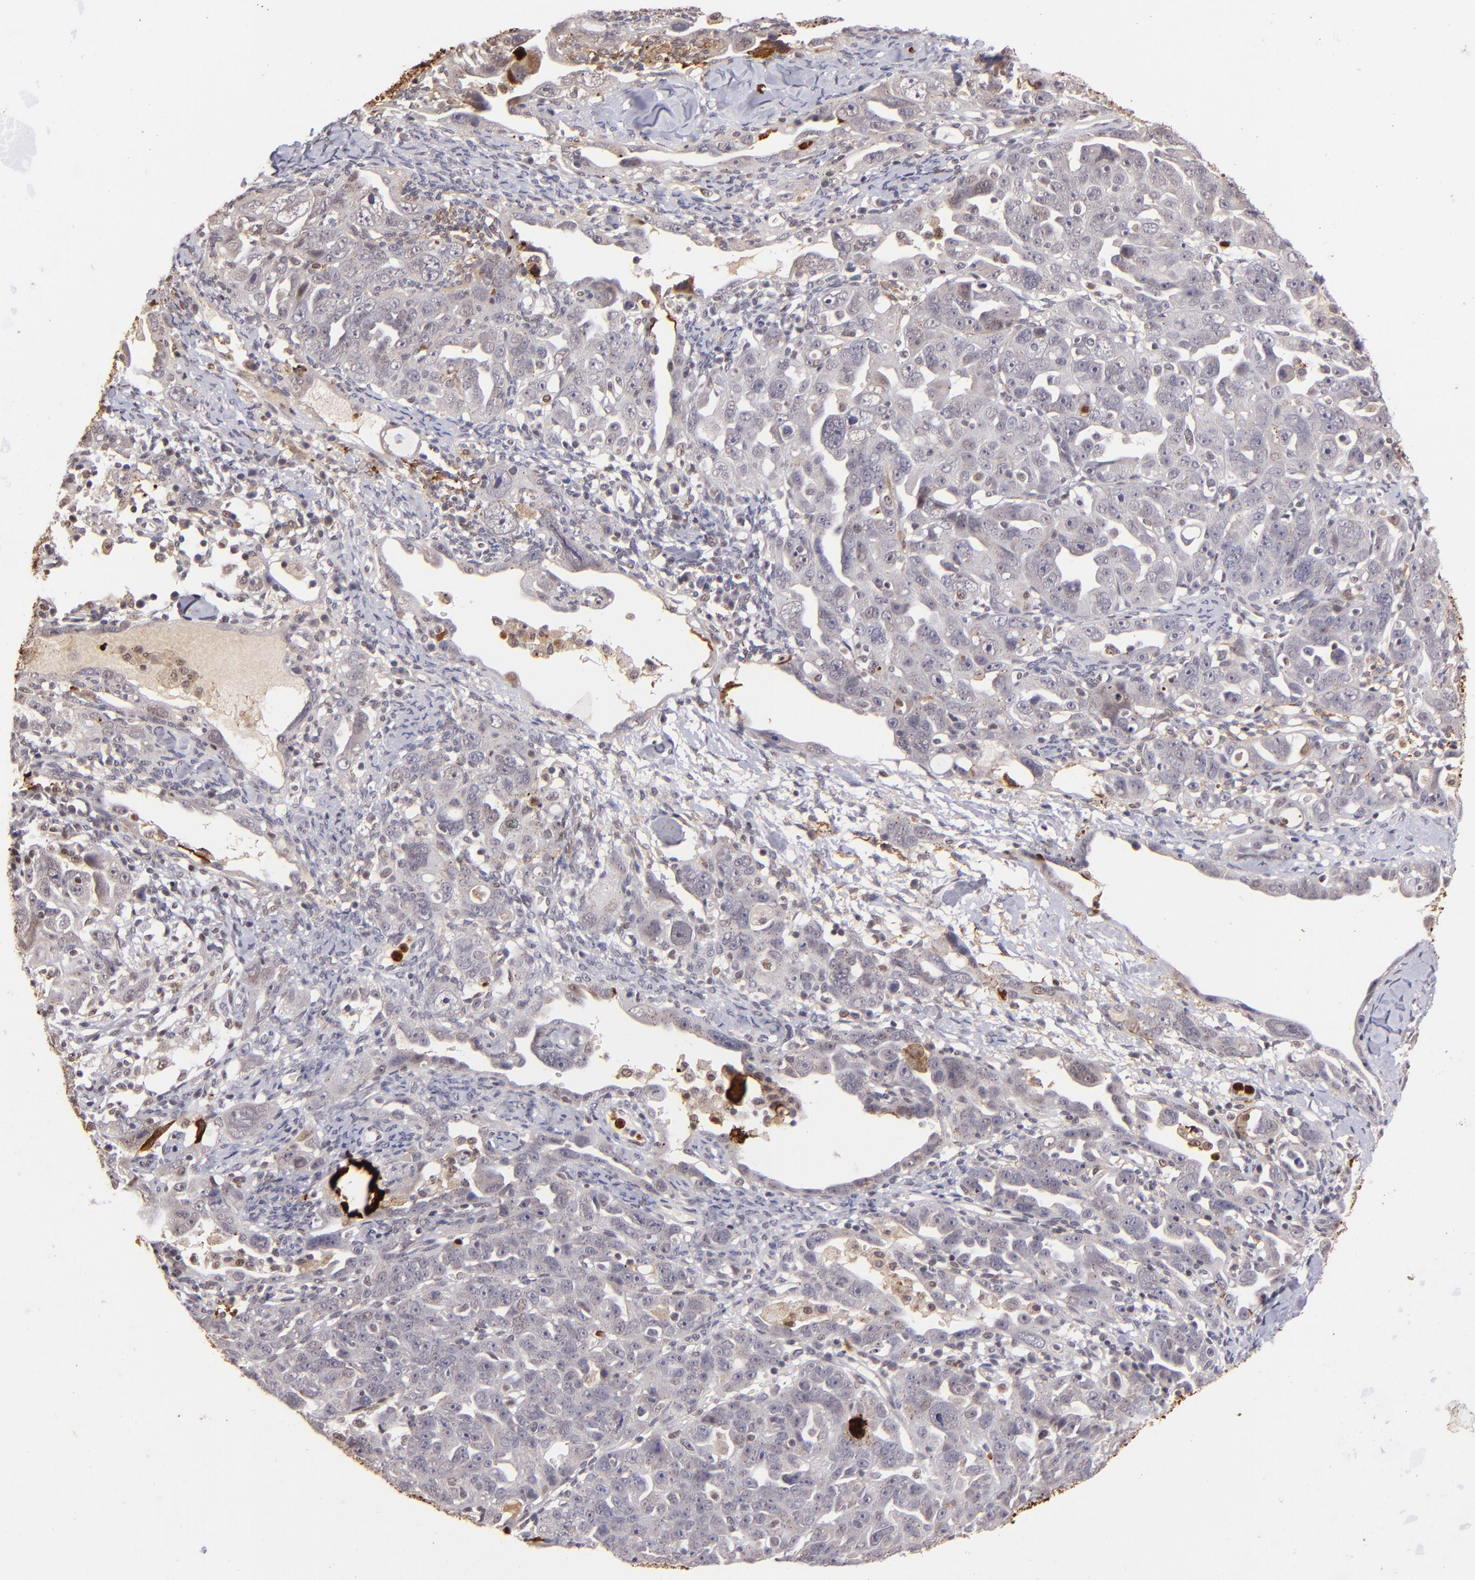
{"staining": {"intensity": "moderate", "quantity": "<25%", "location": "cytoplasmic/membranous,nuclear"}, "tissue": "ovarian cancer", "cell_type": "Tumor cells", "image_type": "cancer", "snomed": [{"axis": "morphology", "description": "Cystadenocarcinoma, serous, NOS"}, {"axis": "topography", "description": "Ovary"}], "caption": "Protein expression analysis of ovarian cancer (serous cystadenocarcinoma) exhibits moderate cytoplasmic/membranous and nuclear staining in about <25% of tumor cells.", "gene": "RXRG", "patient": {"sex": "female", "age": 66}}